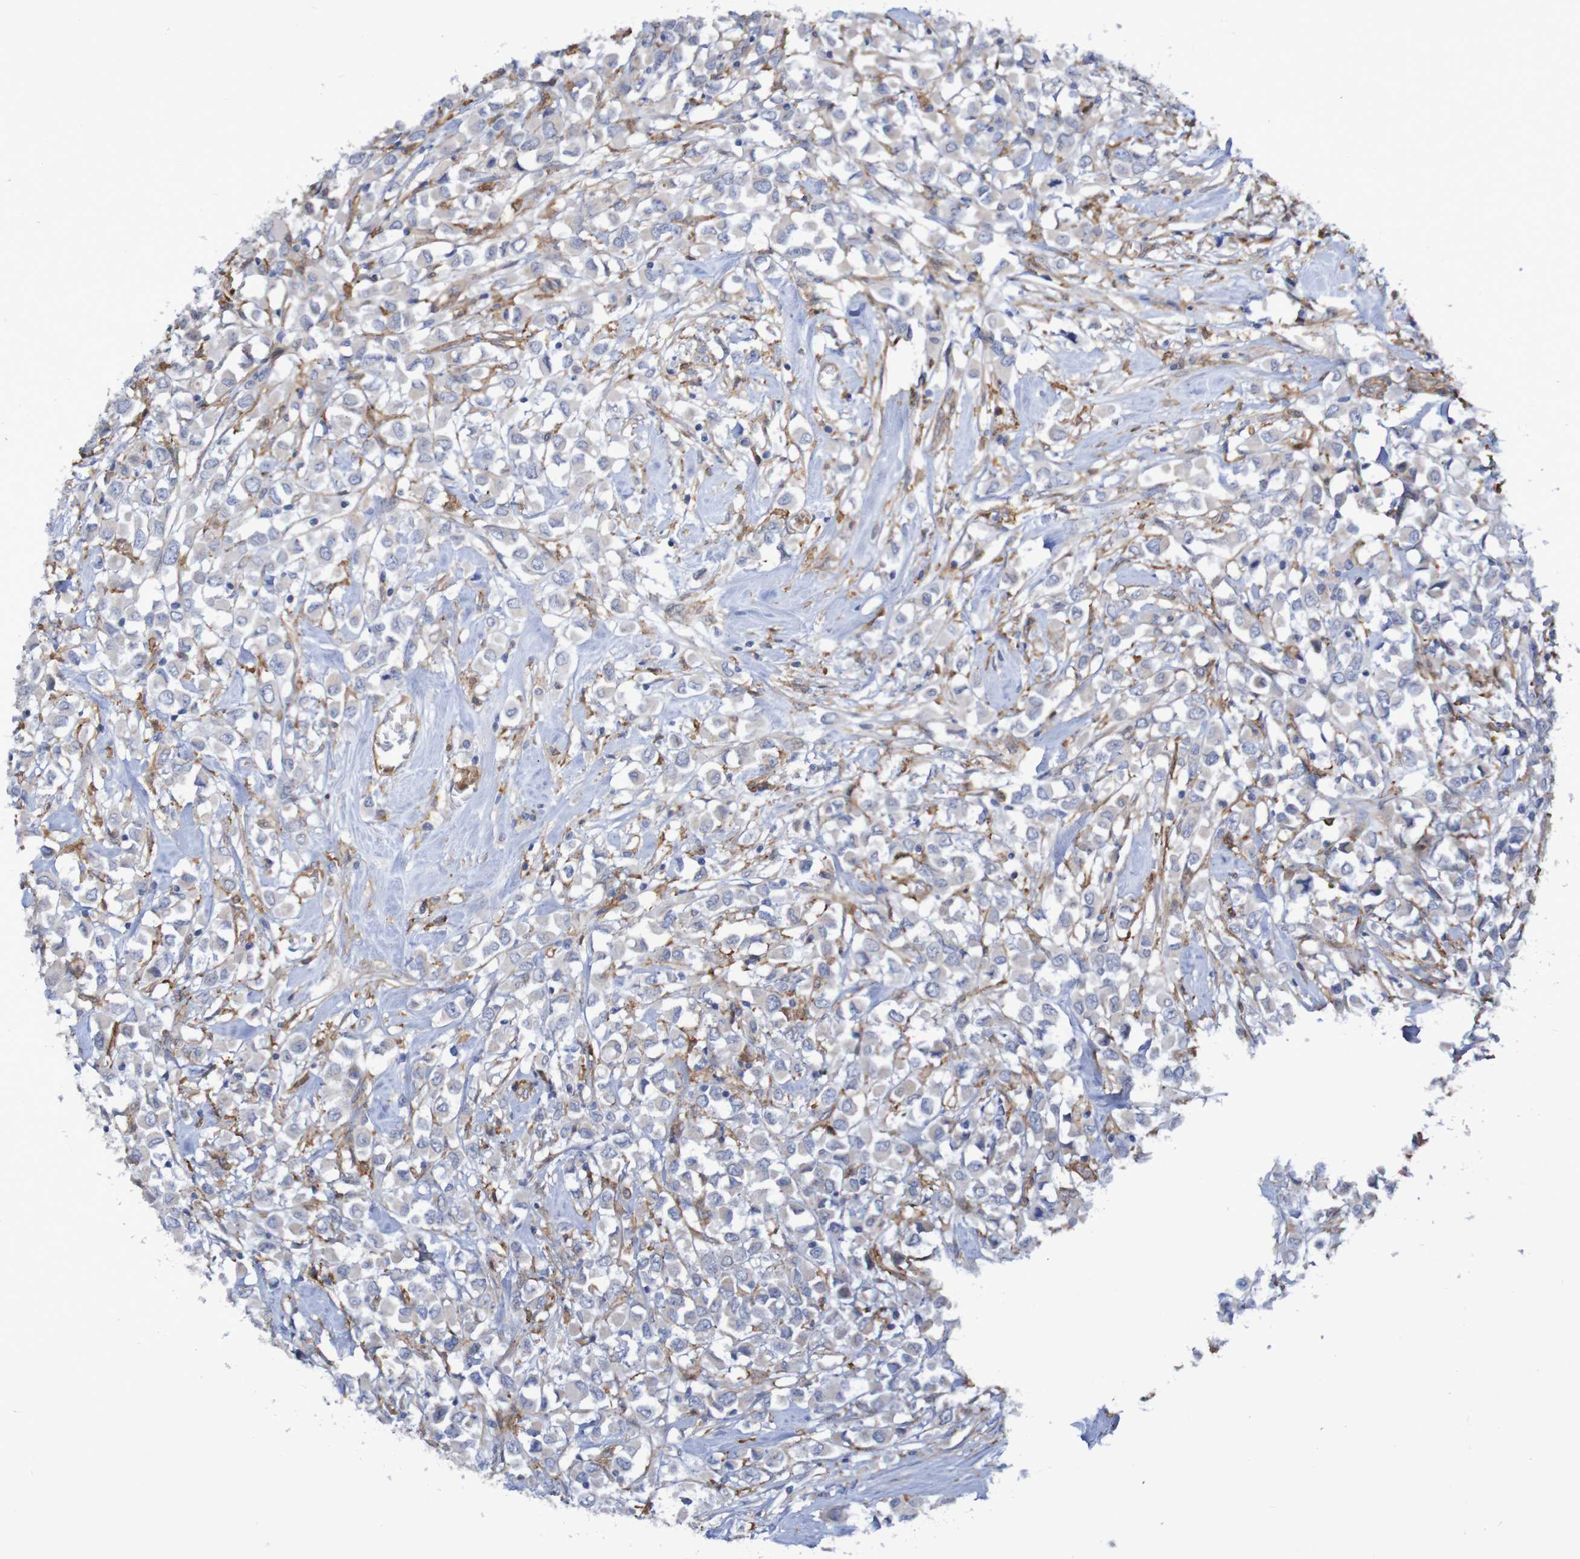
{"staining": {"intensity": "weak", "quantity": "<25%", "location": "cytoplasmic/membranous"}, "tissue": "breast cancer", "cell_type": "Tumor cells", "image_type": "cancer", "snomed": [{"axis": "morphology", "description": "Duct carcinoma"}, {"axis": "topography", "description": "Breast"}], "caption": "The photomicrograph exhibits no significant positivity in tumor cells of infiltrating ductal carcinoma (breast). Nuclei are stained in blue.", "gene": "SCRG1", "patient": {"sex": "female", "age": 61}}